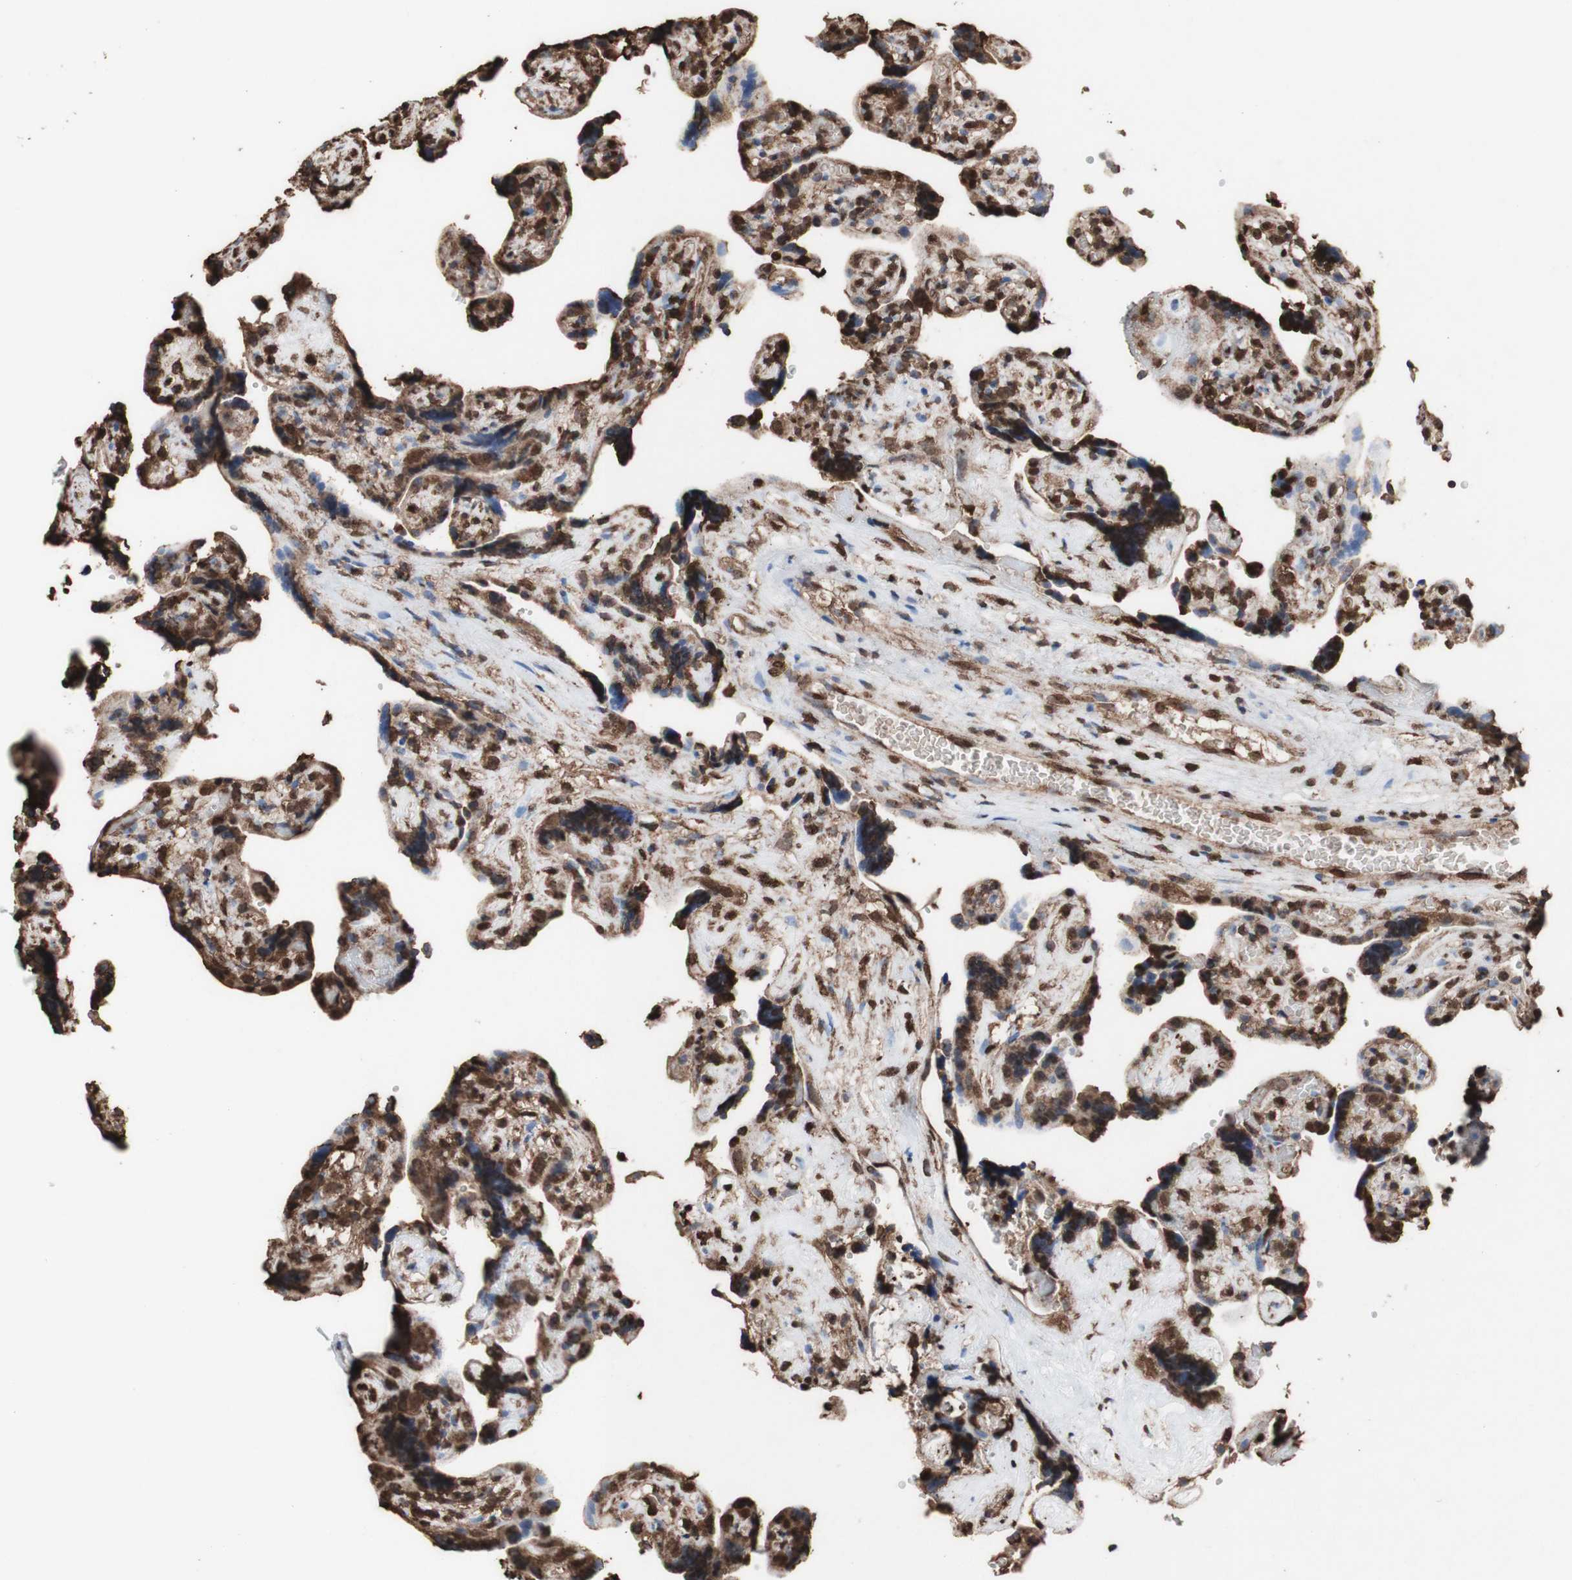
{"staining": {"intensity": "moderate", "quantity": ">75%", "location": "cytoplasmic/membranous,nuclear"}, "tissue": "placenta", "cell_type": "Trophoblastic cells", "image_type": "normal", "snomed": [{"axis": "morphology", "description": "Normal tissue, NOS"}, {"axis": "topography", "description": "Placenta"}], "caption": "A high-resolution micrograph shows immunohistochemistry (IHC) staining of normal placenta, which exhibits moderate cytoplasmic/membranous,nuclear staining in about >75% of trophoblastic cells. The protein of interest is stained brown, and the nuclei are stained in blue (DAB IHC with brightfield microscopy, high magnification).", "gene": "PIDD1", "patient": {"sex": "female", "age": 30}}